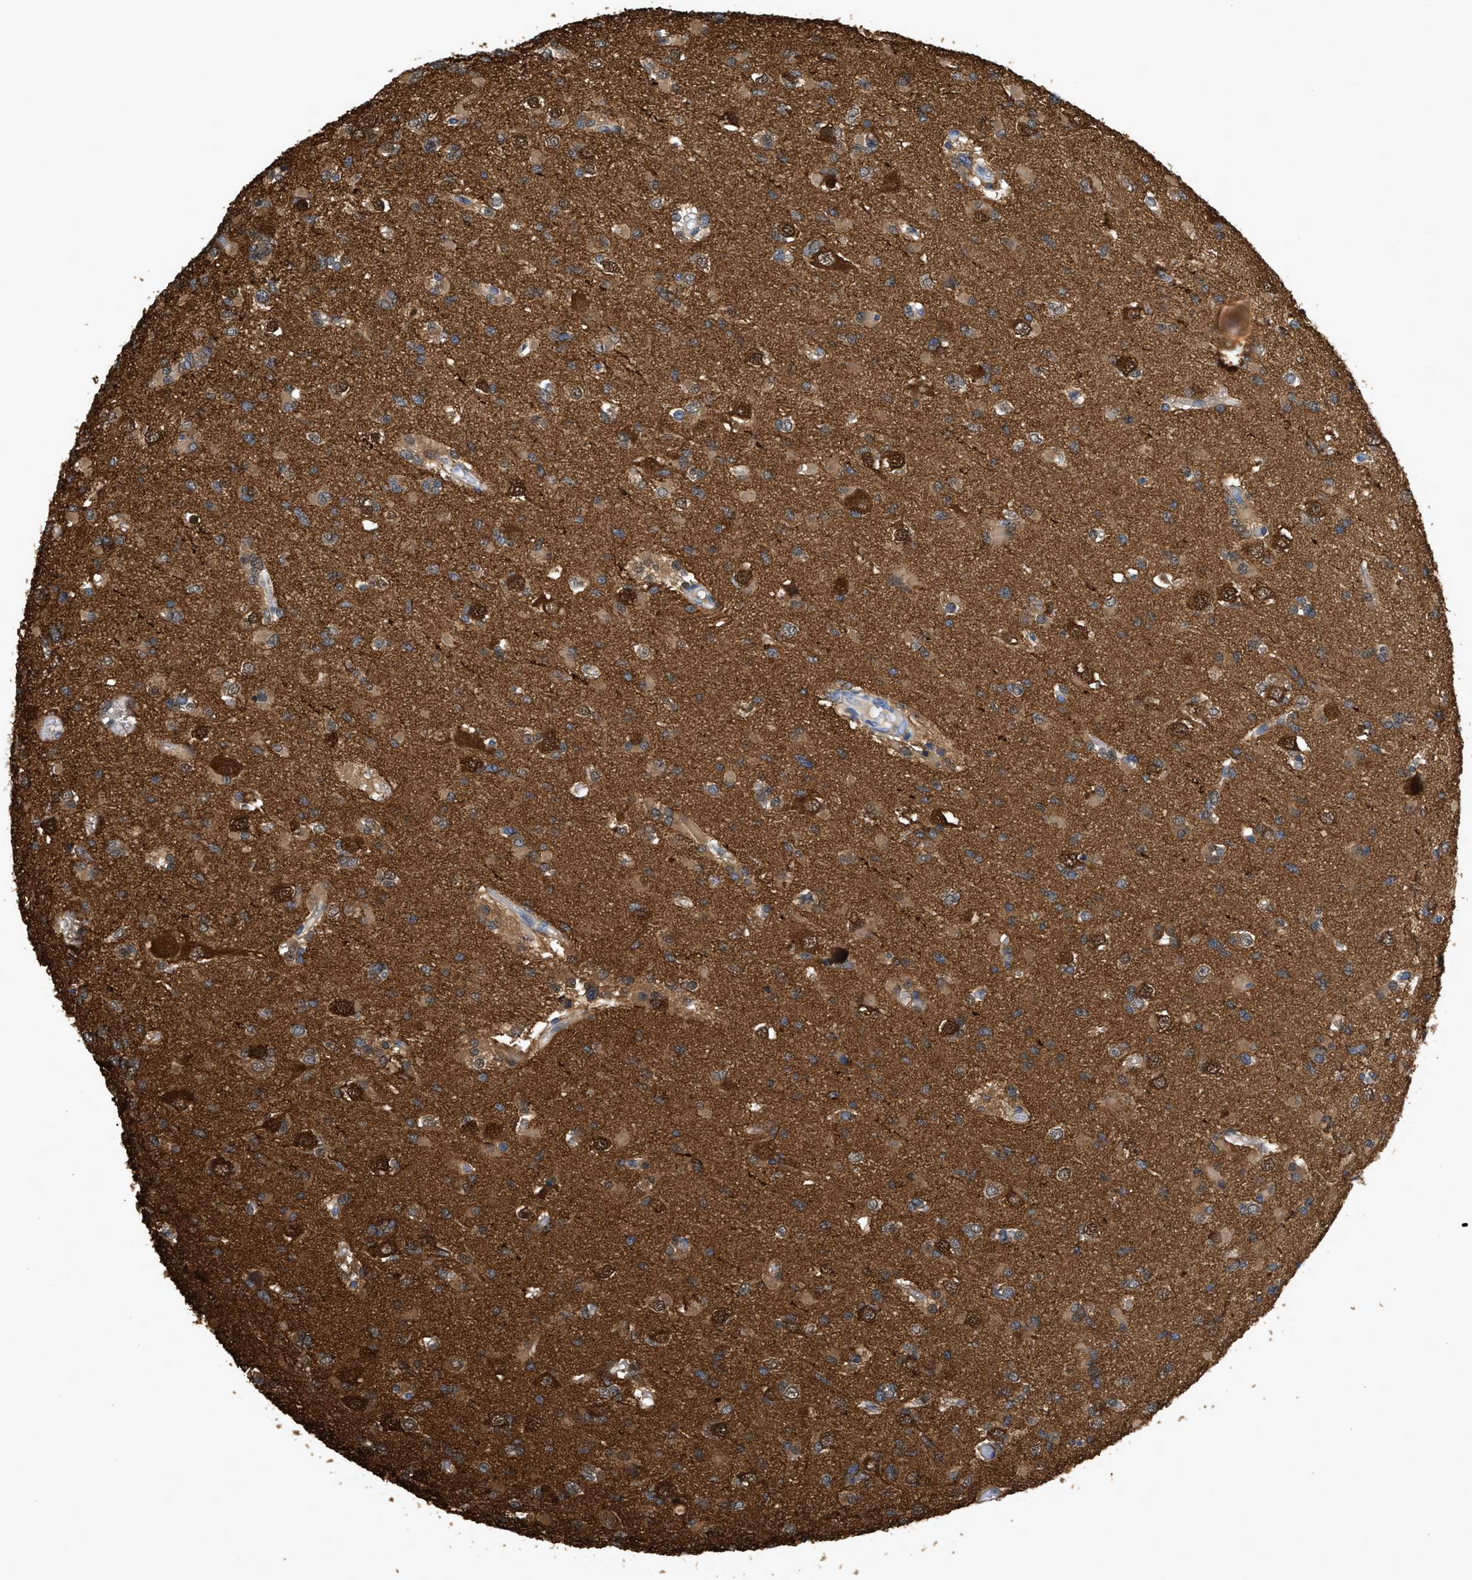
{"staining": {"intensity": "moderate", "quantity": "25%-75%", "location": "cytoplasmic/membranous"}, "tissue": "glioma", "cell_type": "Tumor cells", "image_type": "cancer", "snomed": [{"axis": "morphology", "description": "Glioma, malignant, Low grade"}, {"axis": "topography", "description": "Brain"}], "caption": "A photomicrograph of human glioma stained for a protein demonstrates moderate cytoplasmic/membranous brown staining in tumor cells.", "gene": "CRYM", "patient": {"sex": "female", "age": 22}}